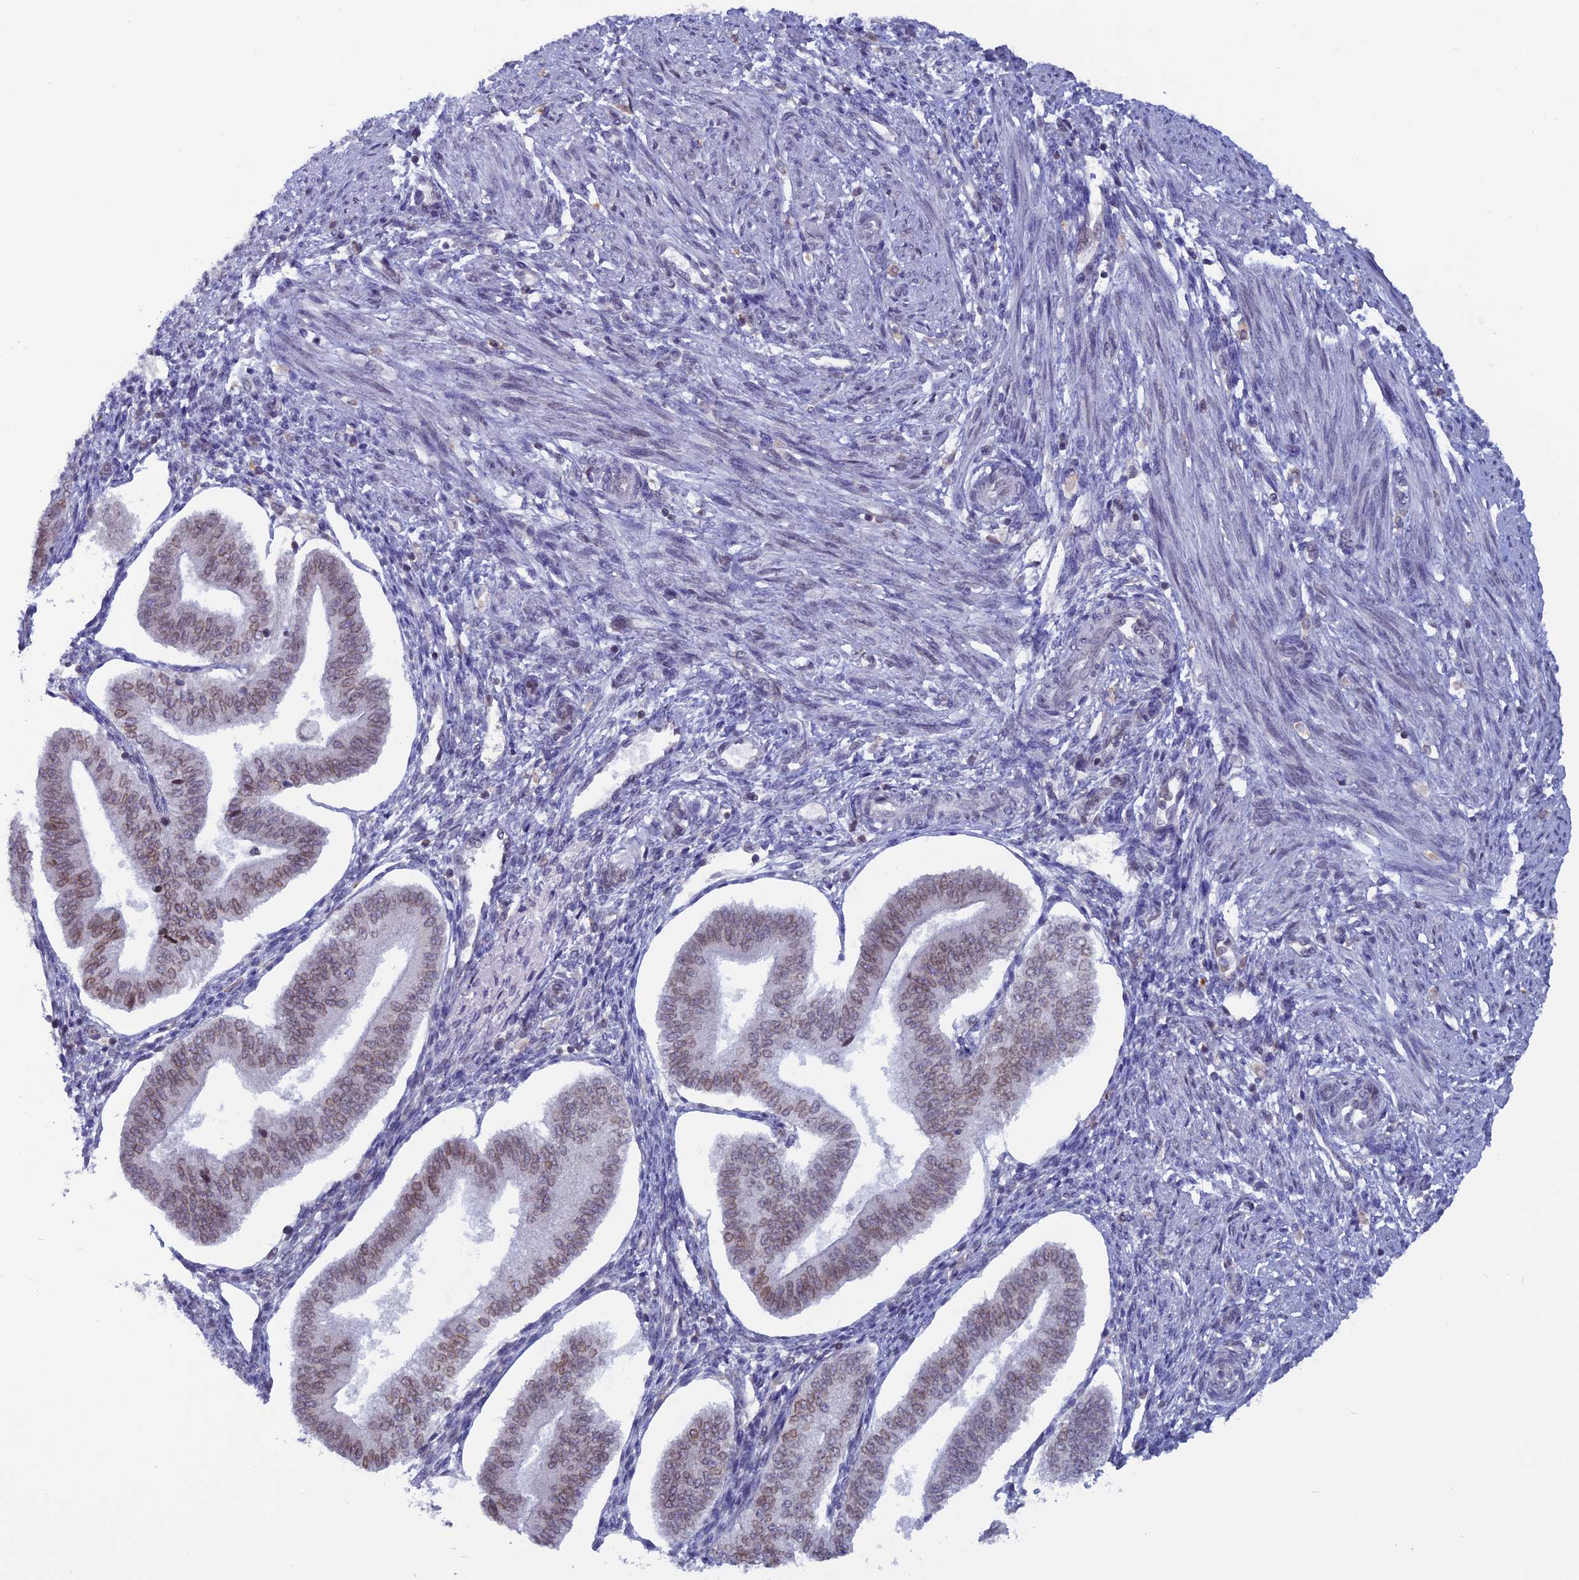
{"staining": {"intensity": "negative", "quantity": "none", "location": "none"}, "tissue": "endometrium", "cell_type": "Cells in endometrial stroma", "image_type": "normal", "snomed": [{"axis": "morphology", "description": "Normal tissue, NOS"}, {"axis": "topography", "description": "Endometrium"}], "caption": "The histopathology image reveals no significant positivity in cells in endometrial stroma of endometrium. Nuclei are stained in blue.", "gene": "WDR46", "patient": {"sex": "female", "age": 34}}